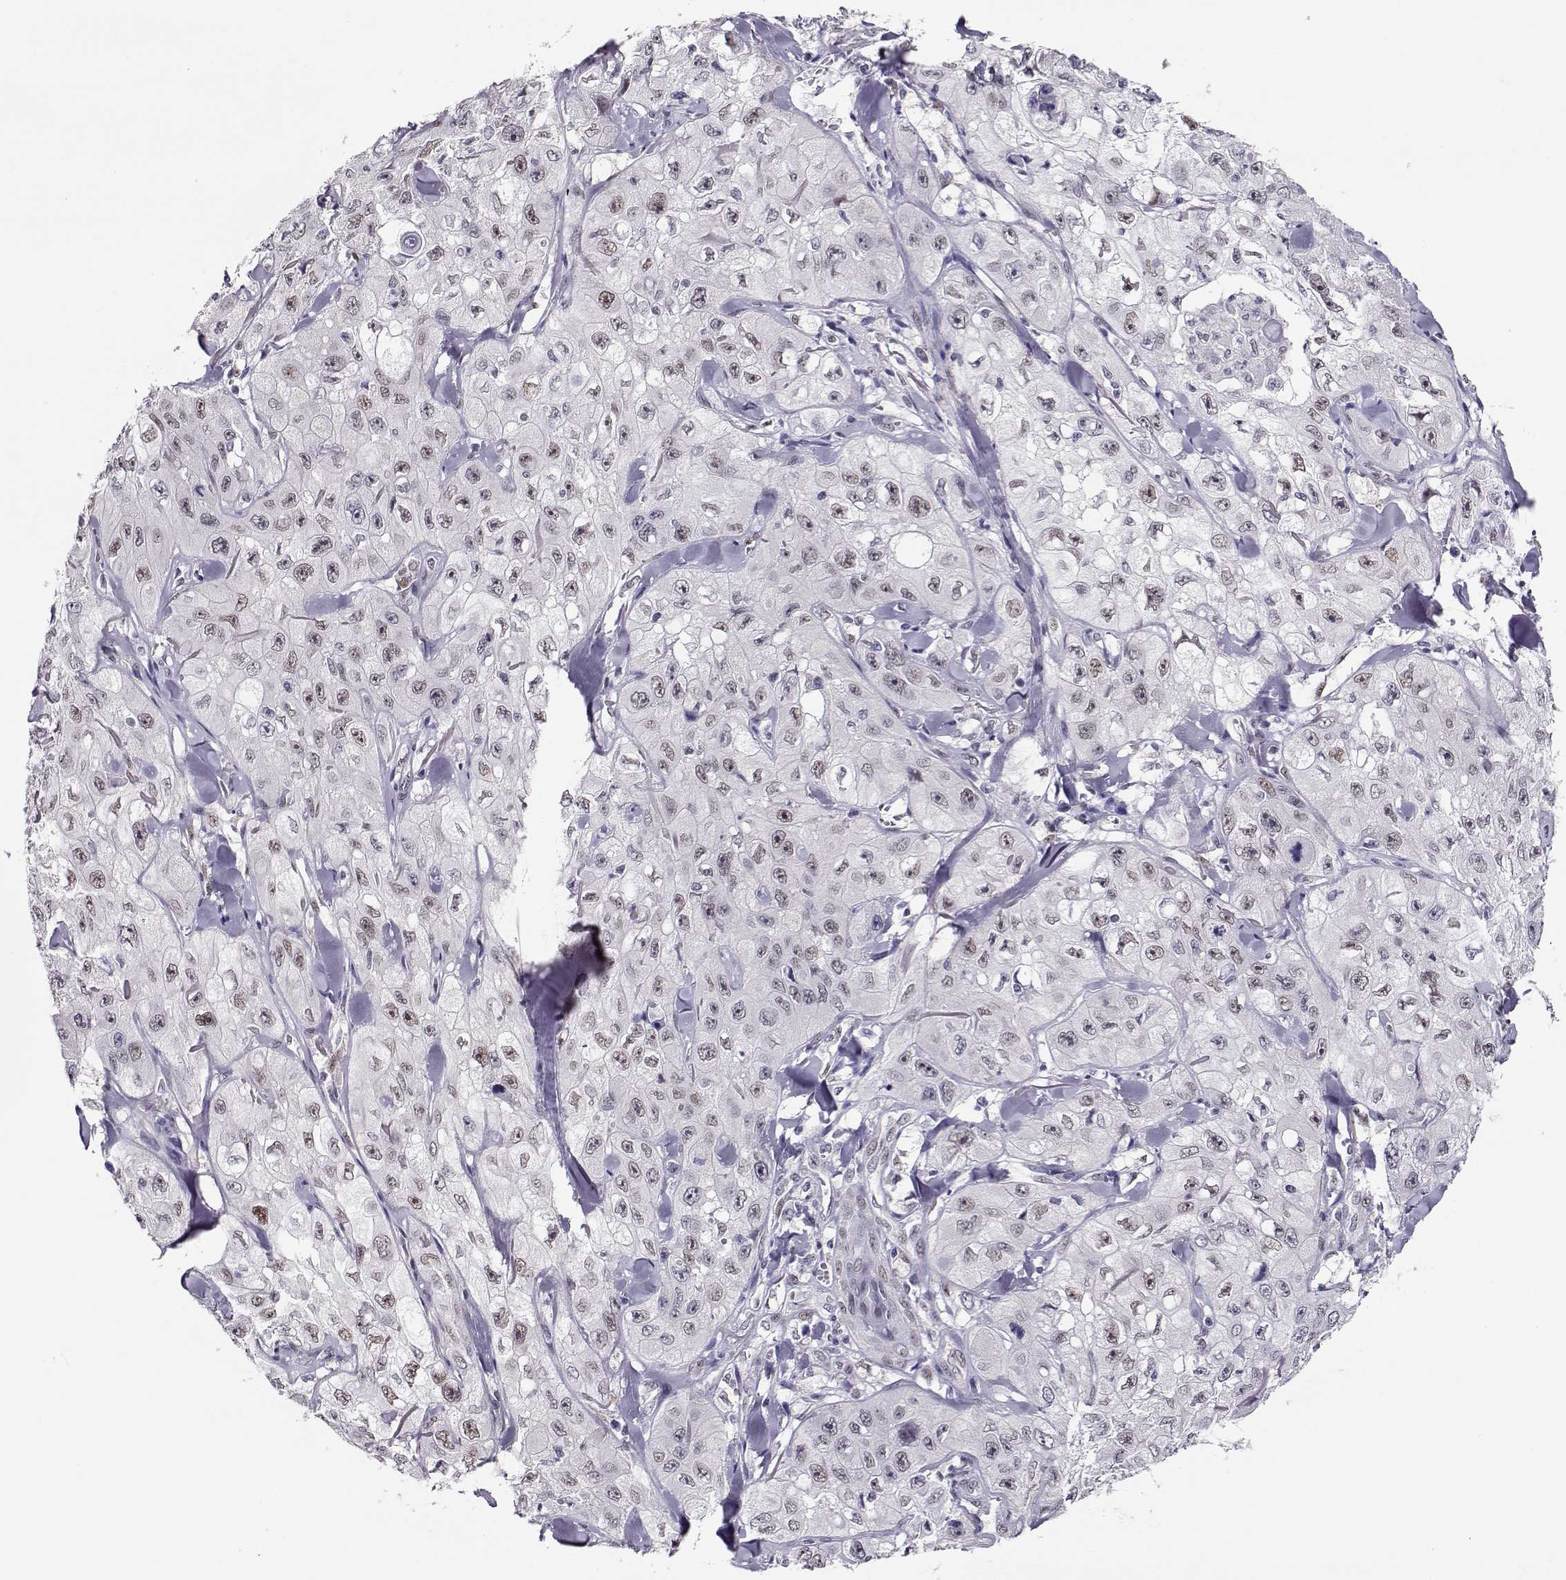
{"staining": {"intensity": "negative", "quantity": "none", "location": "none"}, "tissue": "skin cancer", "cell_type": "Tumor cells", "image_type": "cancer", "snomed": [{"axis": "morphology", "description": "Squamous cell carcinoma, NOS"}, {"axis": "topography", "description": "Skin"}, {"axis": "topography", "description": "Subcutis"}], "caption": "IHC of skin squamous cell carcinoma reveals no expression in tumor cells.", "gene": "POLI", "patient": {"sex": "male", "age": 73}}